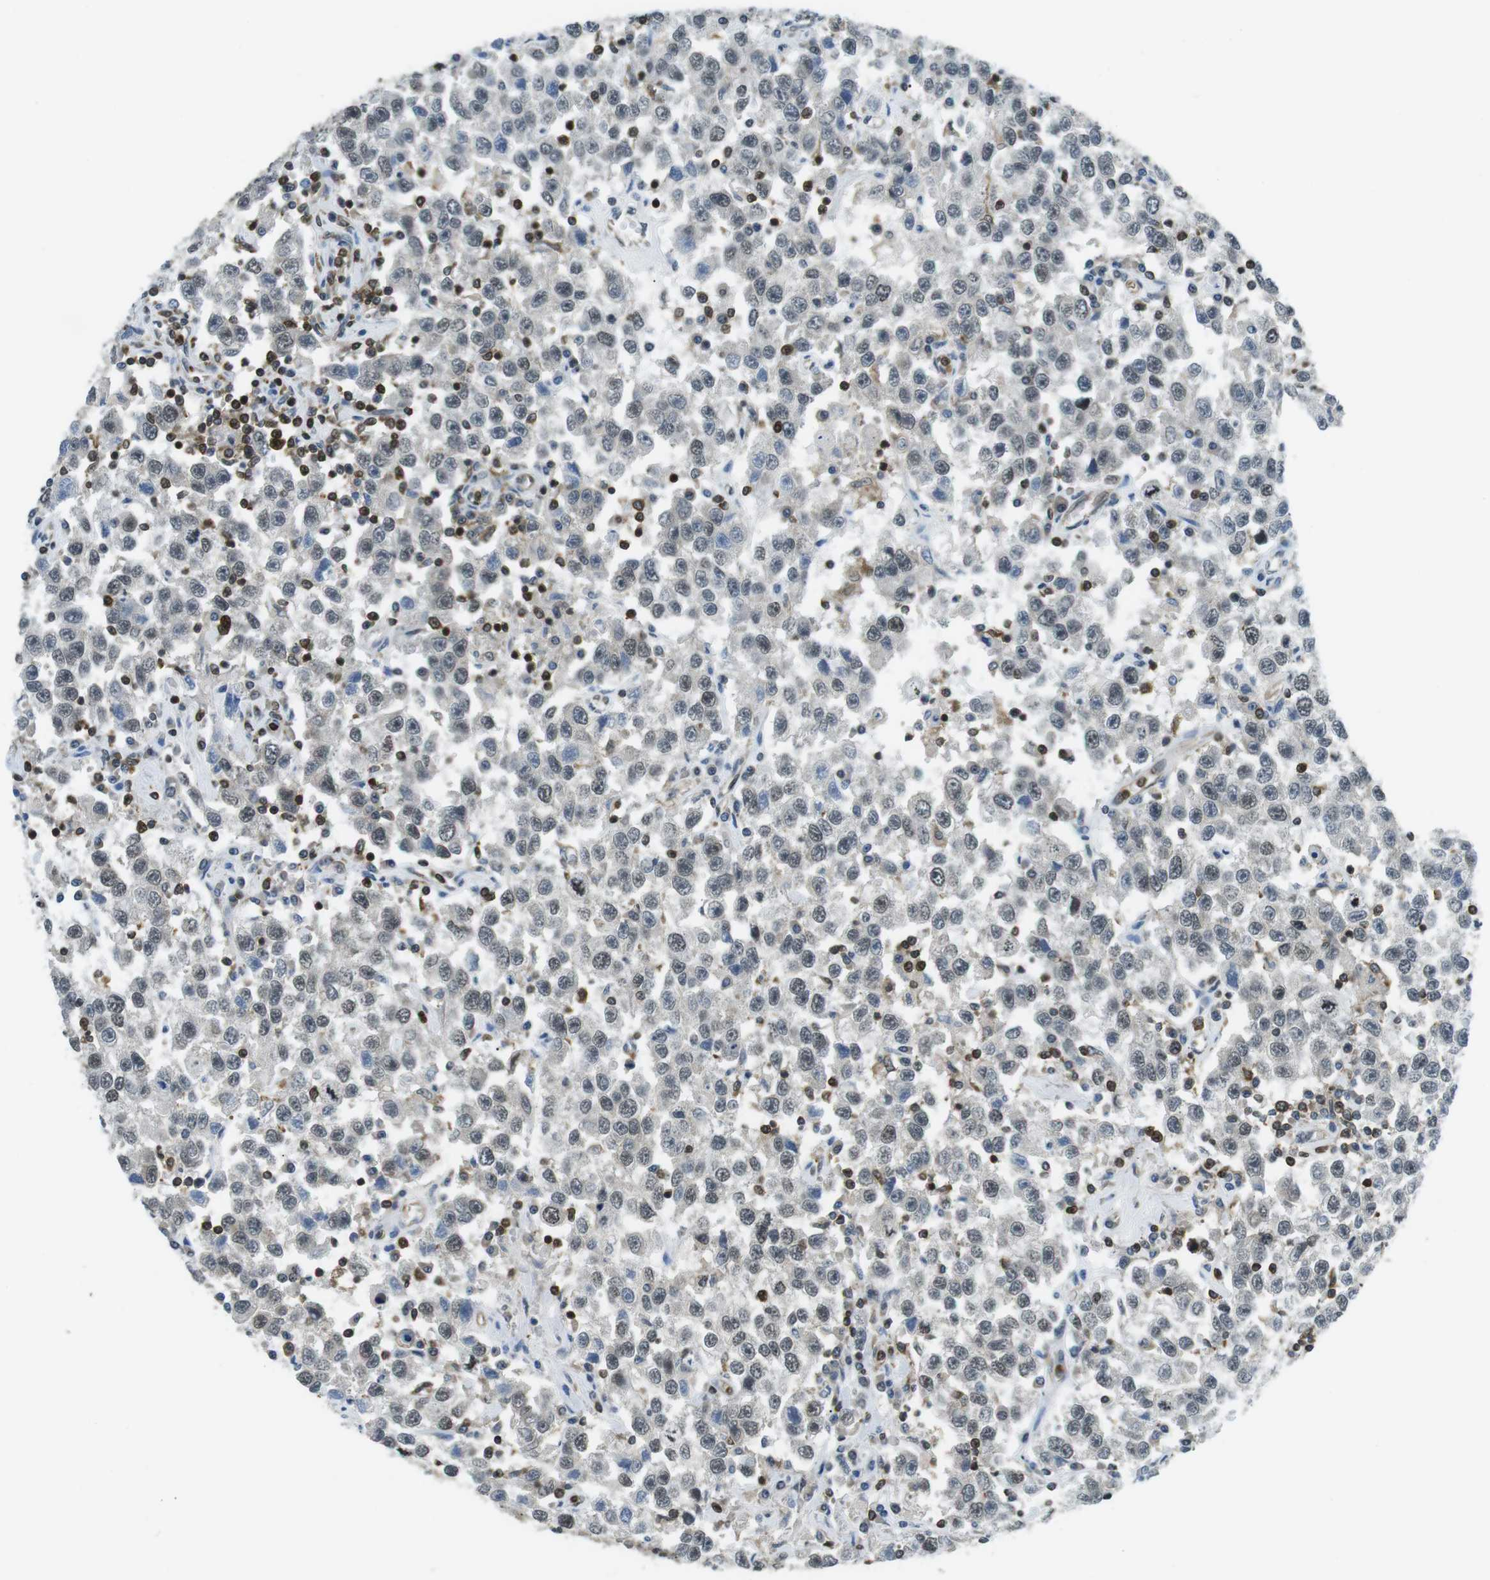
{"staining": {"intensity": "weak", "quantity": "<25%", "location": "nuclear"}, "tissue": "testis cancer", "cell_type": "Tumor cells", "image_type": "cancer", "snomed": [{"axis": "morphology", "description": "Seminoma, NOS"}, {"axis": "topography", "description": "Testis"}], "caption": "DAB (3,3'-diaminobenzidine) immunohistochemical staining of testis cancer shows no significant expression in tumor cells.", "gene": "STK10", "patient": {"sex": "male", "age": 41}}